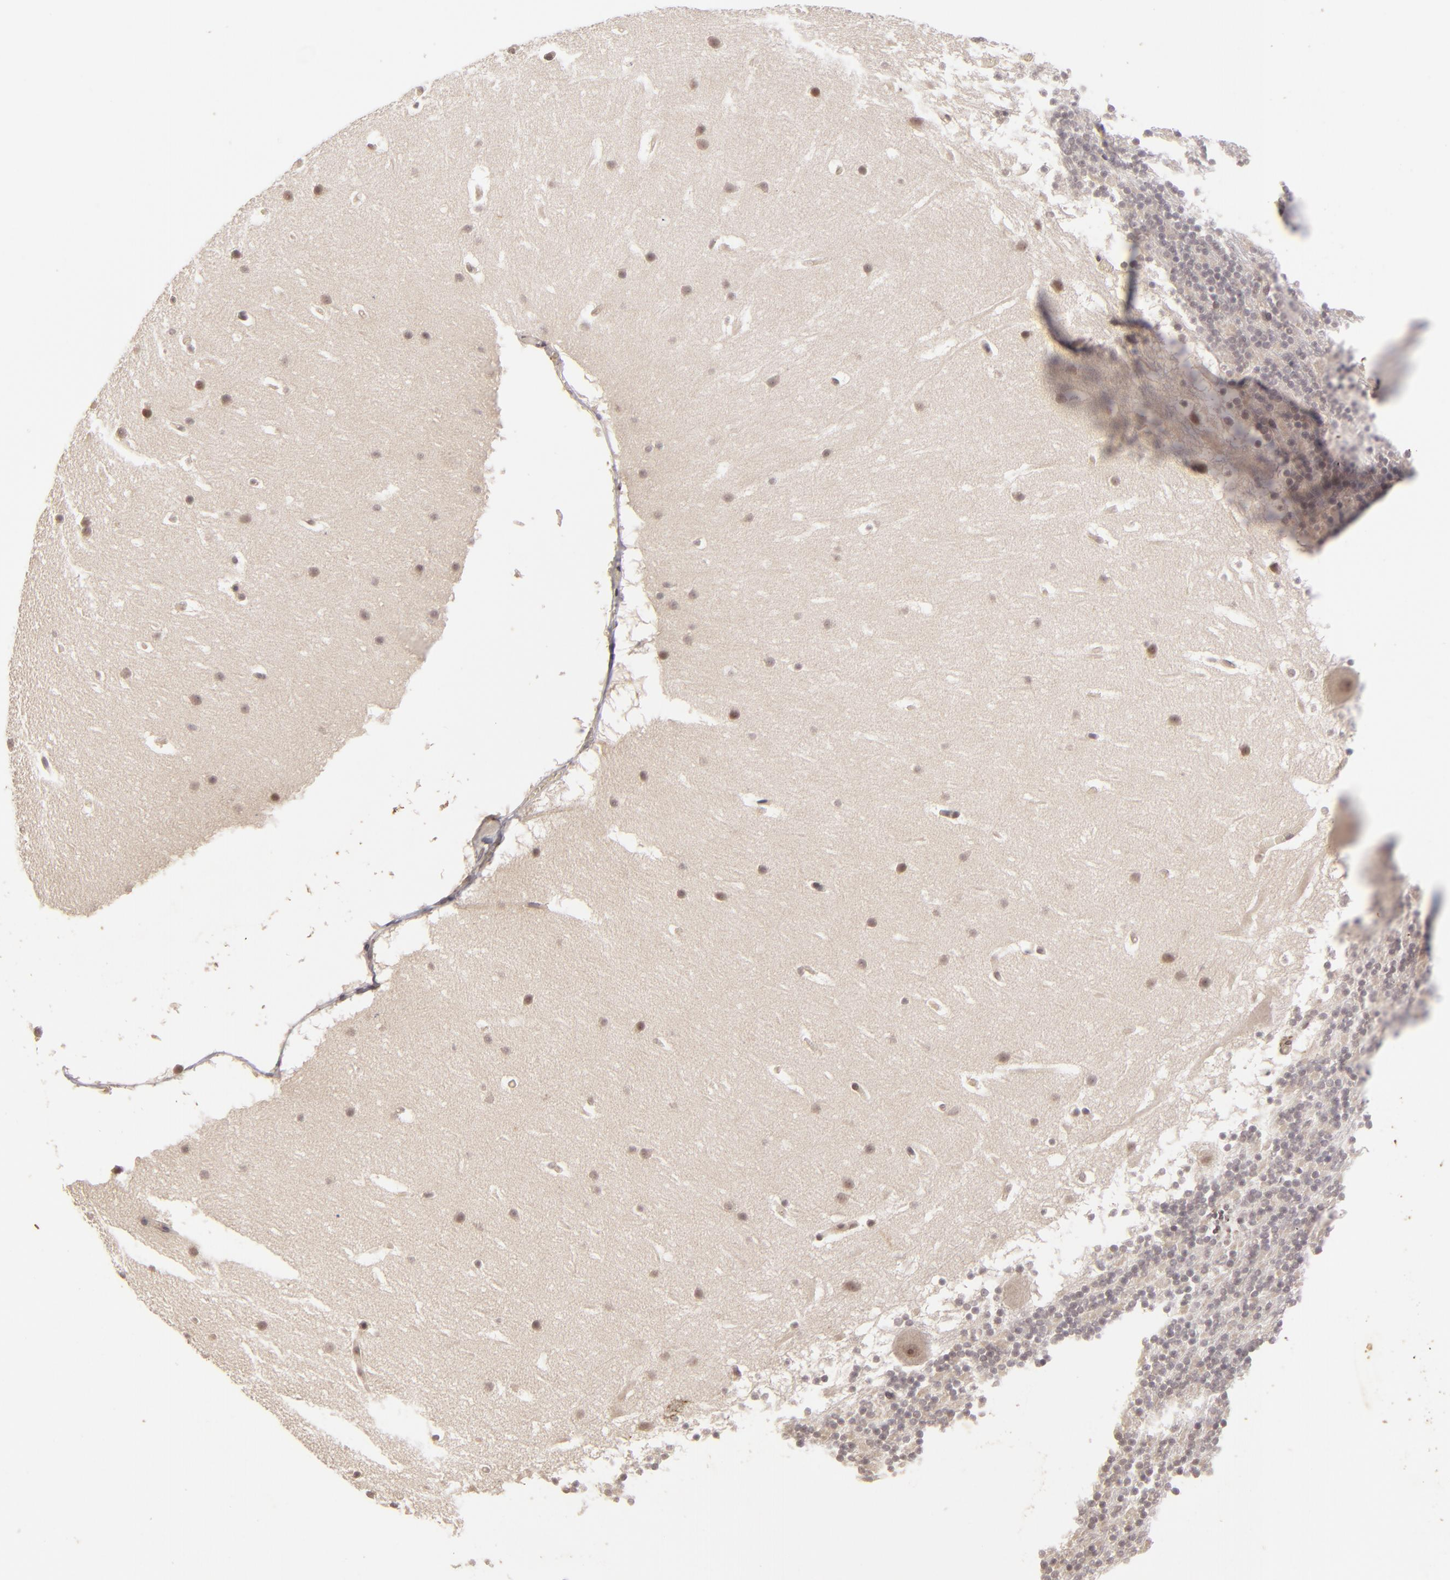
{"staining": {"intensity": "negative", "quantity": "none", "location": "none"}, "tissue": "cerebellum", "cell_type": "Cells in granular layer", "image_type": "normal", "snomed": [{"axis": "morphology", "description": "Normal tissue, NOS"}, {"axis": "topography", "description": "Cerebellum"}], "caption": "IHC micrograph of unremarkable cerebellum stained for a protein (brown), which exhibits no staining in cells in granular layer.", "gene": "DFFA", "patient": {"sex": "male", "age": 45}}